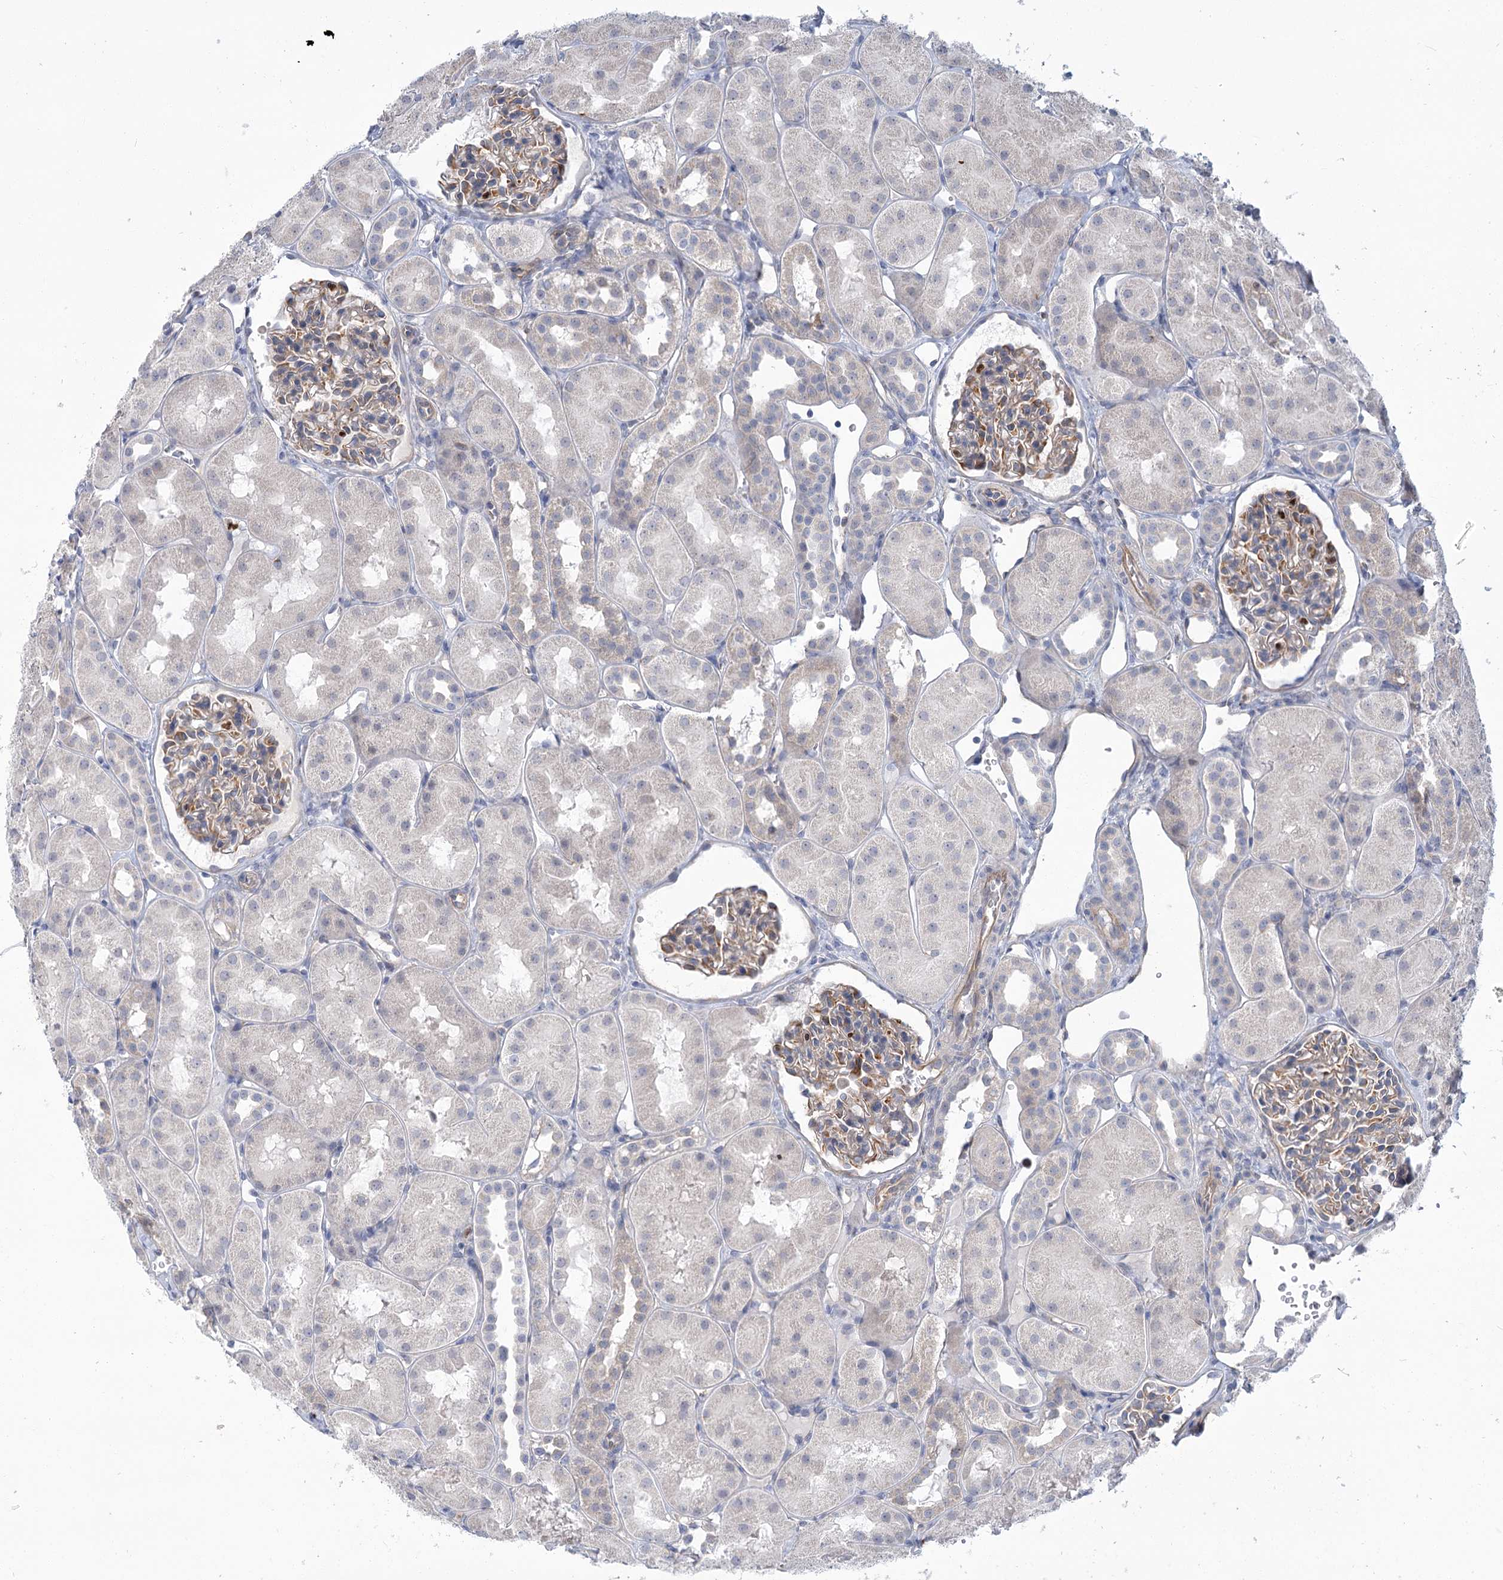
{"staining": {"intensity": "moderate", "quantity": "25%-75%", "location": "cytoplasmic/membranous"}, "tissue": "kidney", "cell_type": "Cells in glomeruli", "image_type": "normal", "snomed": [{"axis": "morphology", "description": "Normal tissue, NOS"}, {"axis": "topography", "description": "Kidney"}, {"axis": "topography", "description": "Urinary bladder"}], "caption": "Protein staining of normal kidney exhibits moderate cytoplasmic/membranous positivity in about 25%-75% of cells in glomeruli.", "gene": "THAP6", "patient": {"sex": "male", "age": 16}}